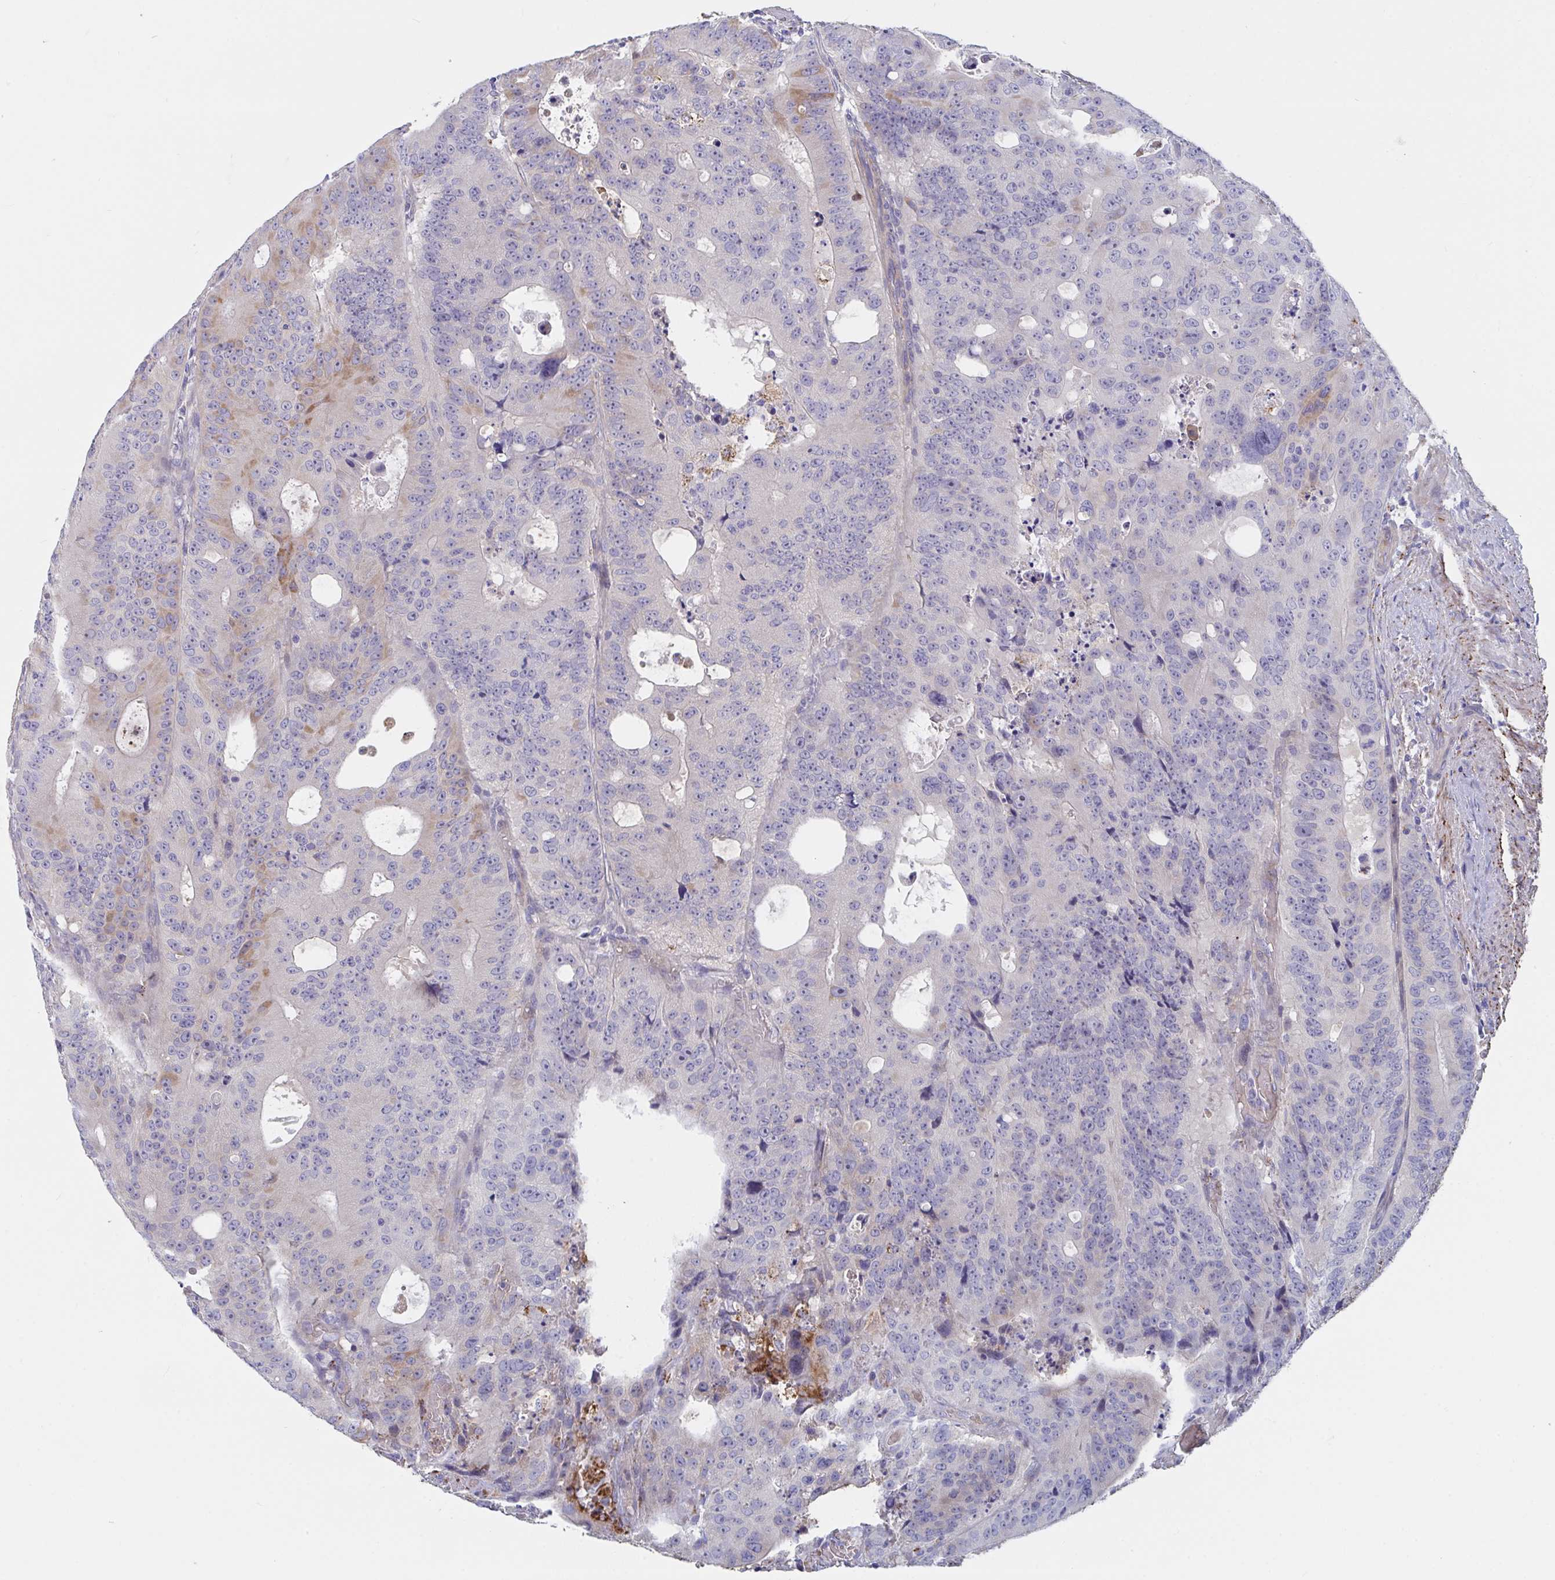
{"staining": {"intensity": "moderate", "quantity": "<25%", "location": "cytoplasmic/membranous"}, "tissue": "colorectal cancer", "cell_type": "Tumor cells", "image_type": "cancer", "snomed": [{"axis": "morphology", "description": "Adenocarcinoma, NOS"}, {"axis": "topography", "description": "Colon"}], "caption": "Brown immunohistochemical staining in human adenocarcinoma (colorectal) shows moderate cytoplasmic/membranous positivity in about <25% of tumor cells. The protein is stained brown, and the nuclei are stained in blue (DAB (3,3'-diaminobenzidine) IHC with brightfield microscopy, high magnification).", "gene": "FAM156B", "patient": {"sex": "male", "age": 62}}